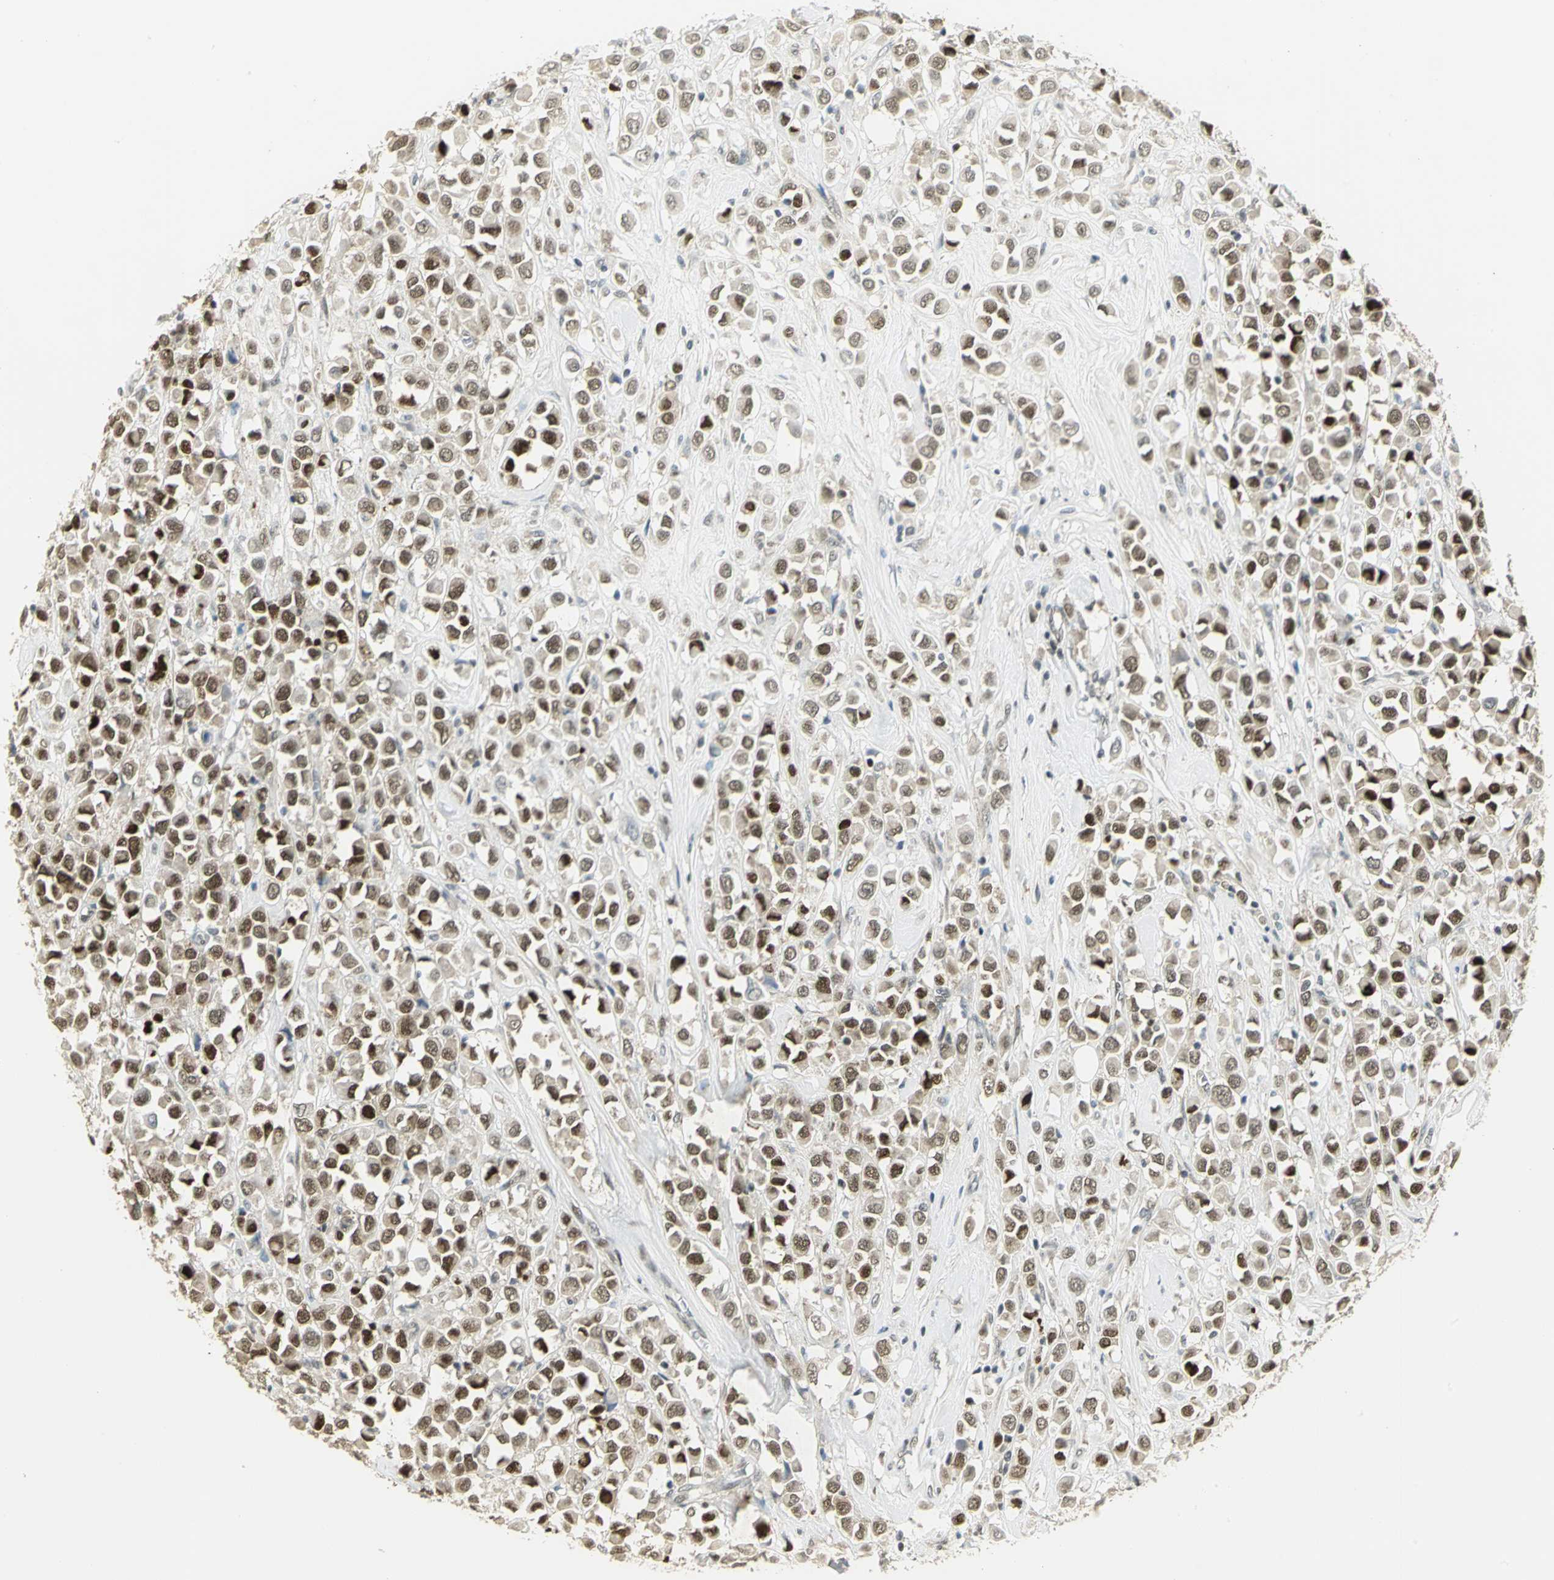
{"staining": {"intensity": "strong", "quantity": ">75%", "location": "nuclear"}, "tissue": "breast cancer", "cell_type": "Tumor cells", "image_type": "cancer", "snomed": [{"axis": "morphology", "description": "Duct carcinoma"}, {"axis": "topography", "description": "Breast"}], "caption": "The micrograph displays a brown stain indicating the presence of a protein in the nuclear of tumor cells in breast cancer. Nuclei are stained in blue.", "gene": "AK6", "patient": {"sex": "female", "age": 61}}